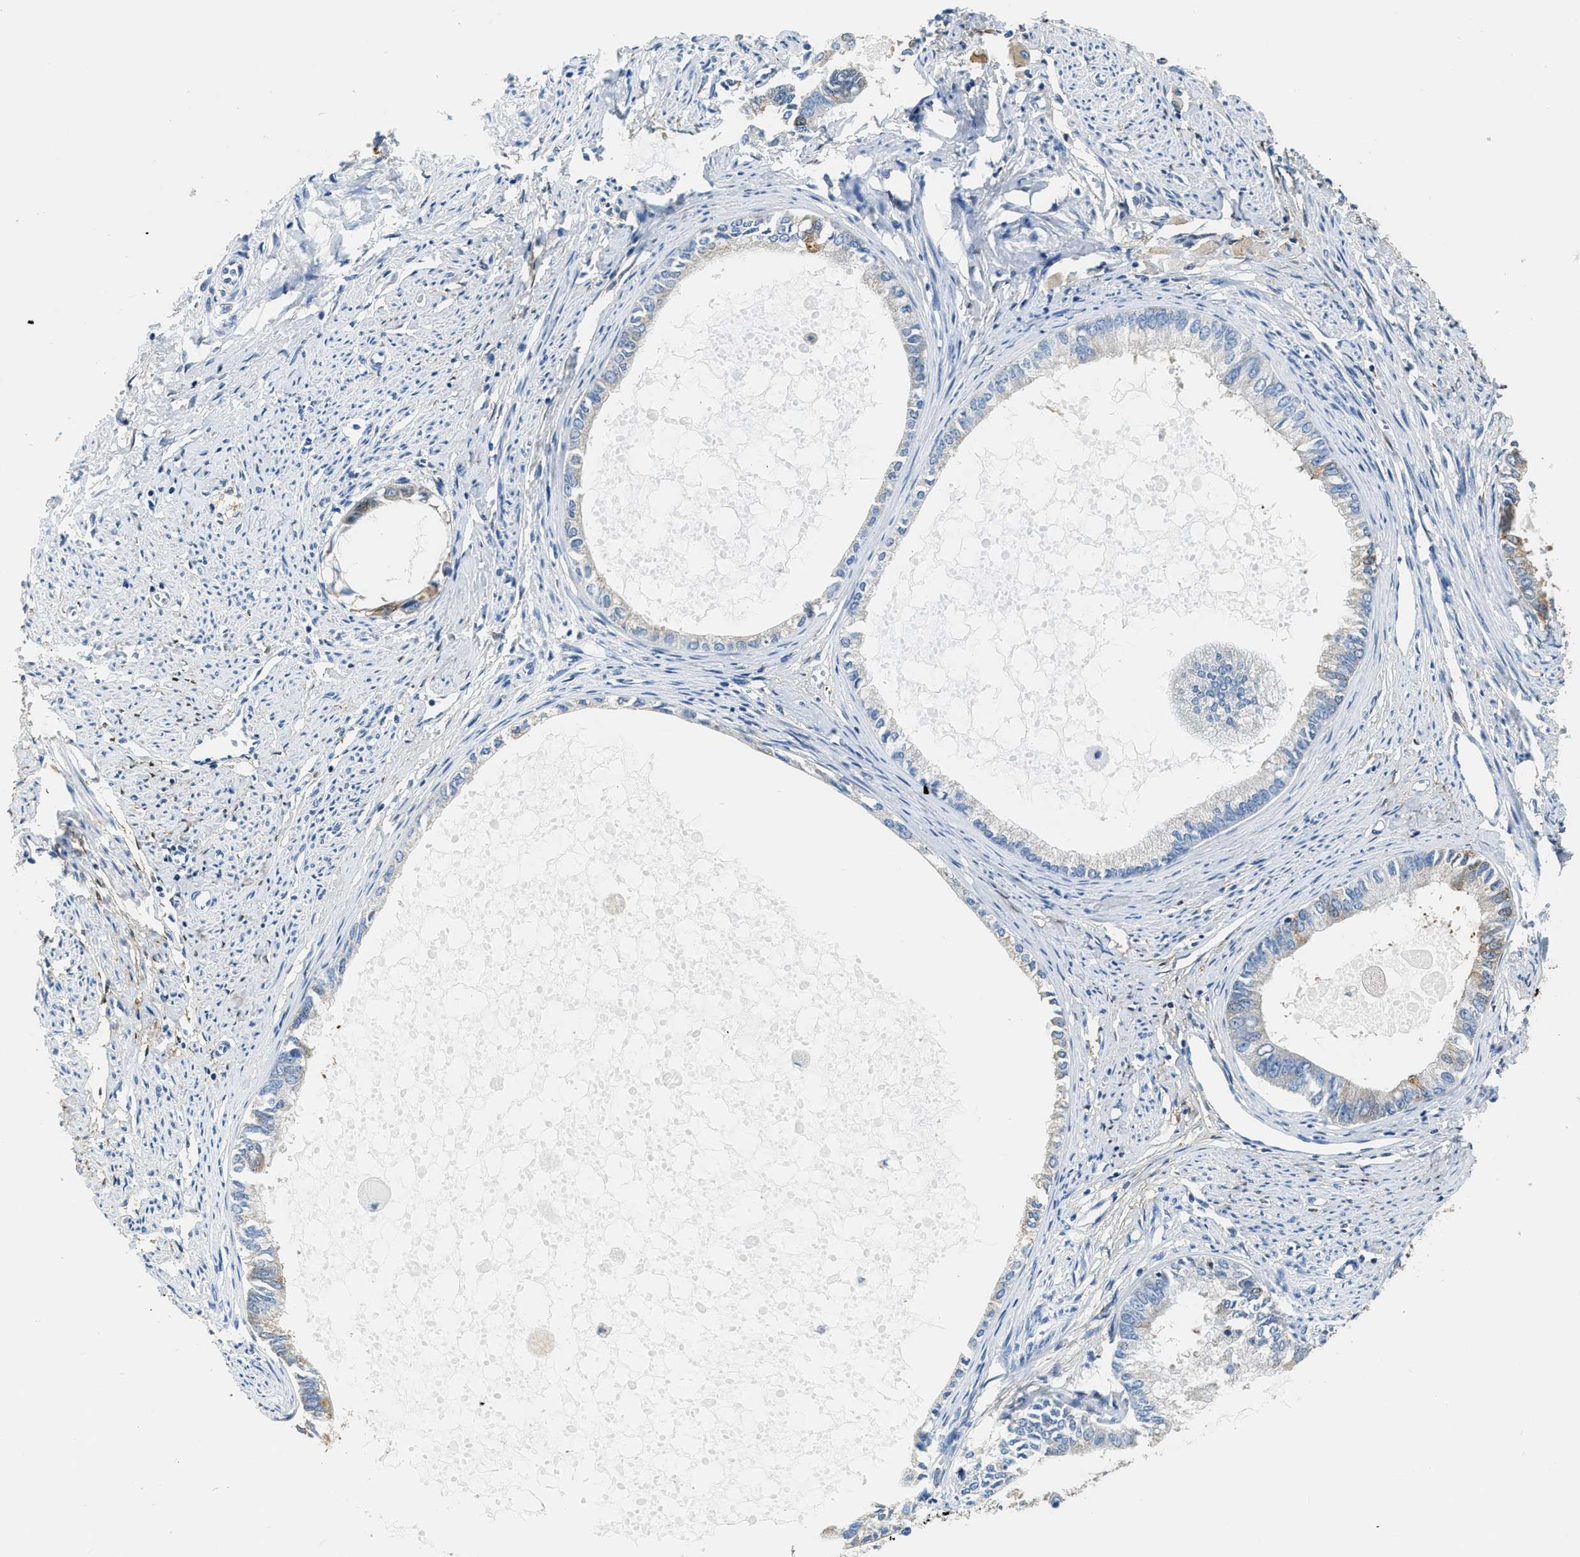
{"staining": {"intensity": "weak", "quantity": "<25%", "location": "cytoplasmic/membranous"}, "tissue": "endometrial cancer", "cell_type": "Tumor cells", "image_type": "cancer", "snomed": [{"axis": "morphology", "description": "Adenocarcinoma, NOS"}, {"axis": "topography", "description": "Endometrium"}], "caption": "Endometrial cancer (adenocarcinoma) was stained to show a protein in brown. There is no significant staining in tumor cells. (Immunohistochemistry (ihc), brightfield microscopy, high magnification).", "gene": "ZDHHC13", "patient": {"sex": "female", "age": 86}}